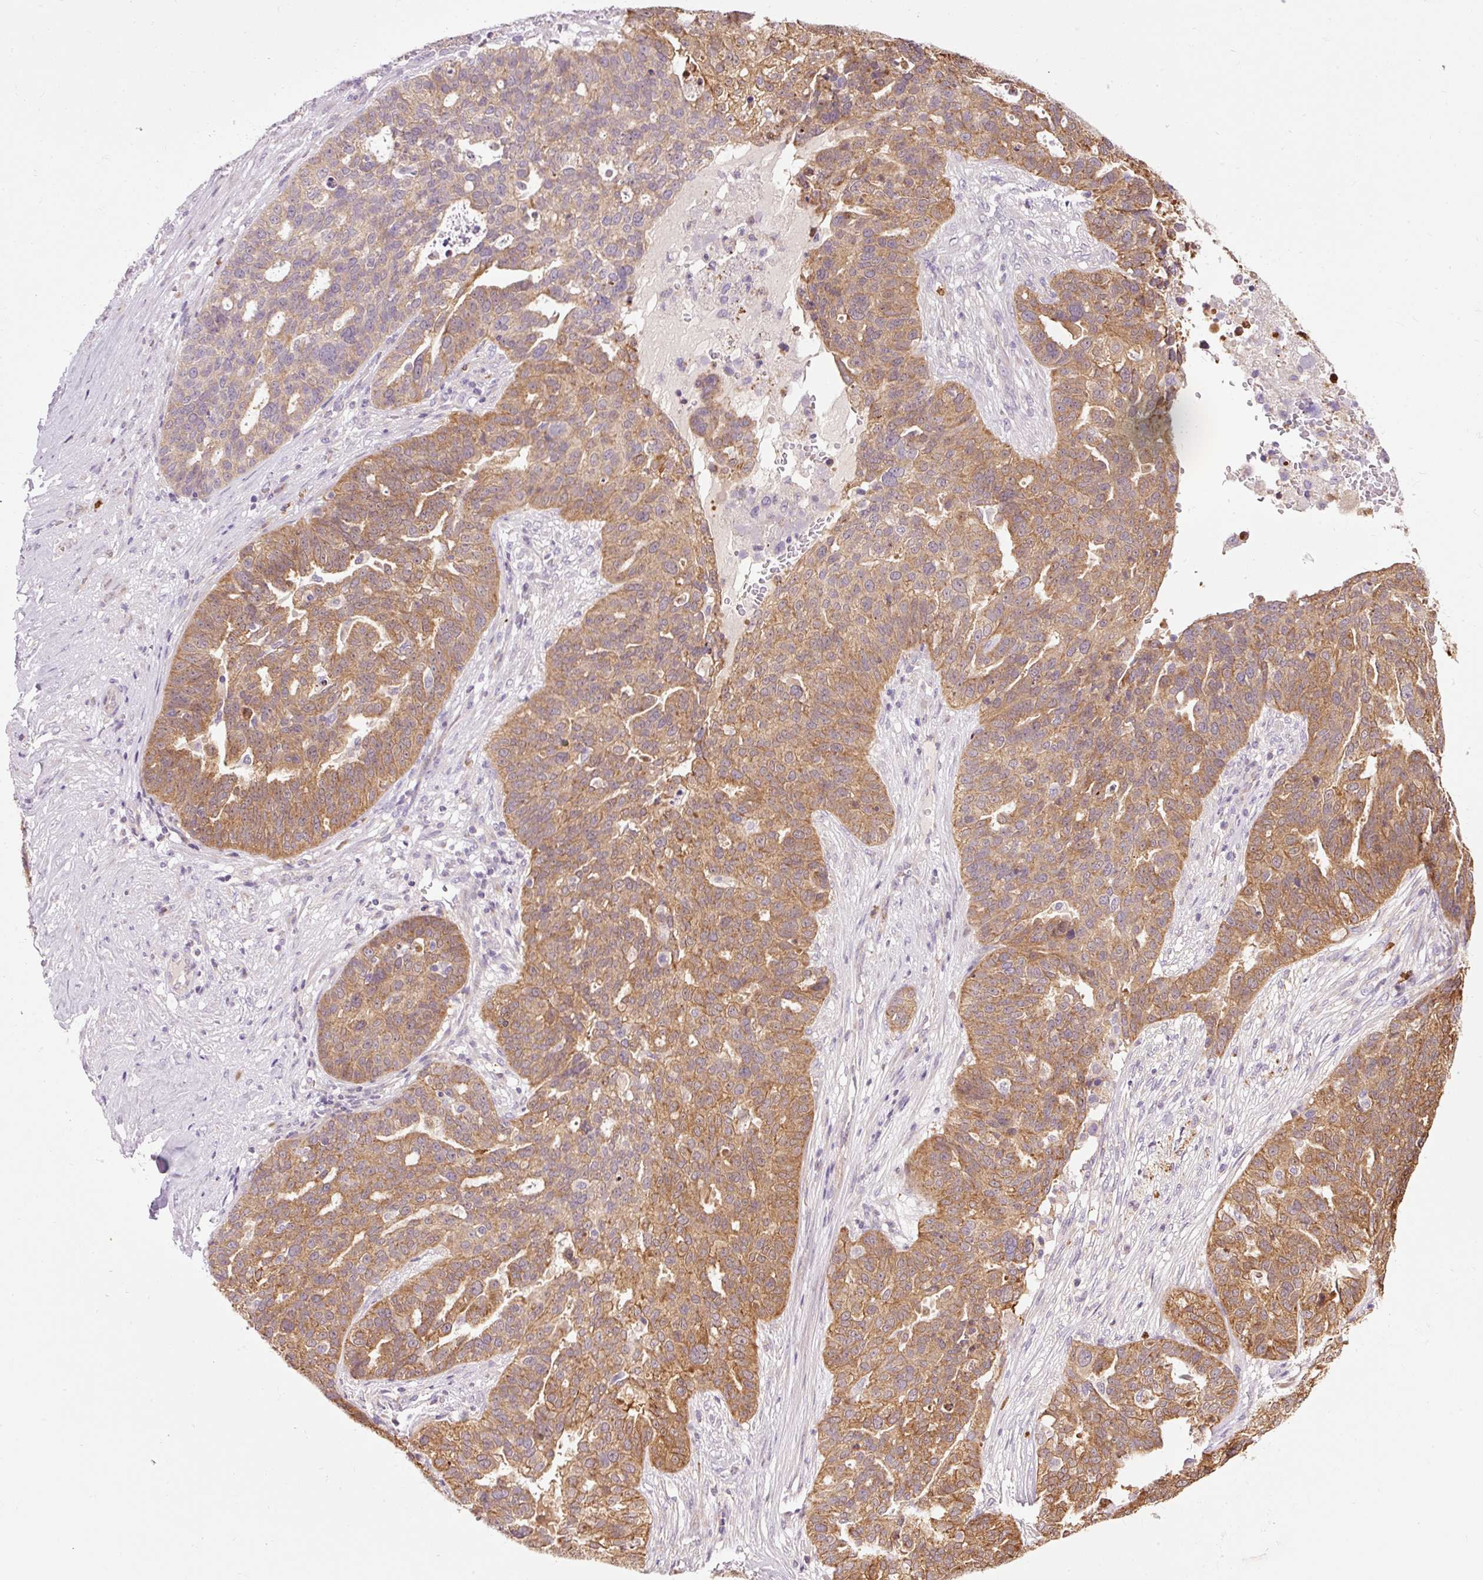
{"staining": {"intensity": "moderate", "quantity": ">75%", "location": "cytoplasmic/membranous"}, "tissue": "ovarian cancer", "cell_type": "Tumor cells", "image_type": "cancer", "snomed": [{"axis": "morphology", "description": "Cystadenocarcinoma, serous, NOS"}, {"axis": "topography", "description": "Ovary"}], "caption": "Ovarian cancer stained with a brown dye reveals moderate cytoplasmic/membranous positive expression in approximately >75% of tumor cells.", "gene": "PRDX5", "patient": {"sex": "female", "age": 59}}